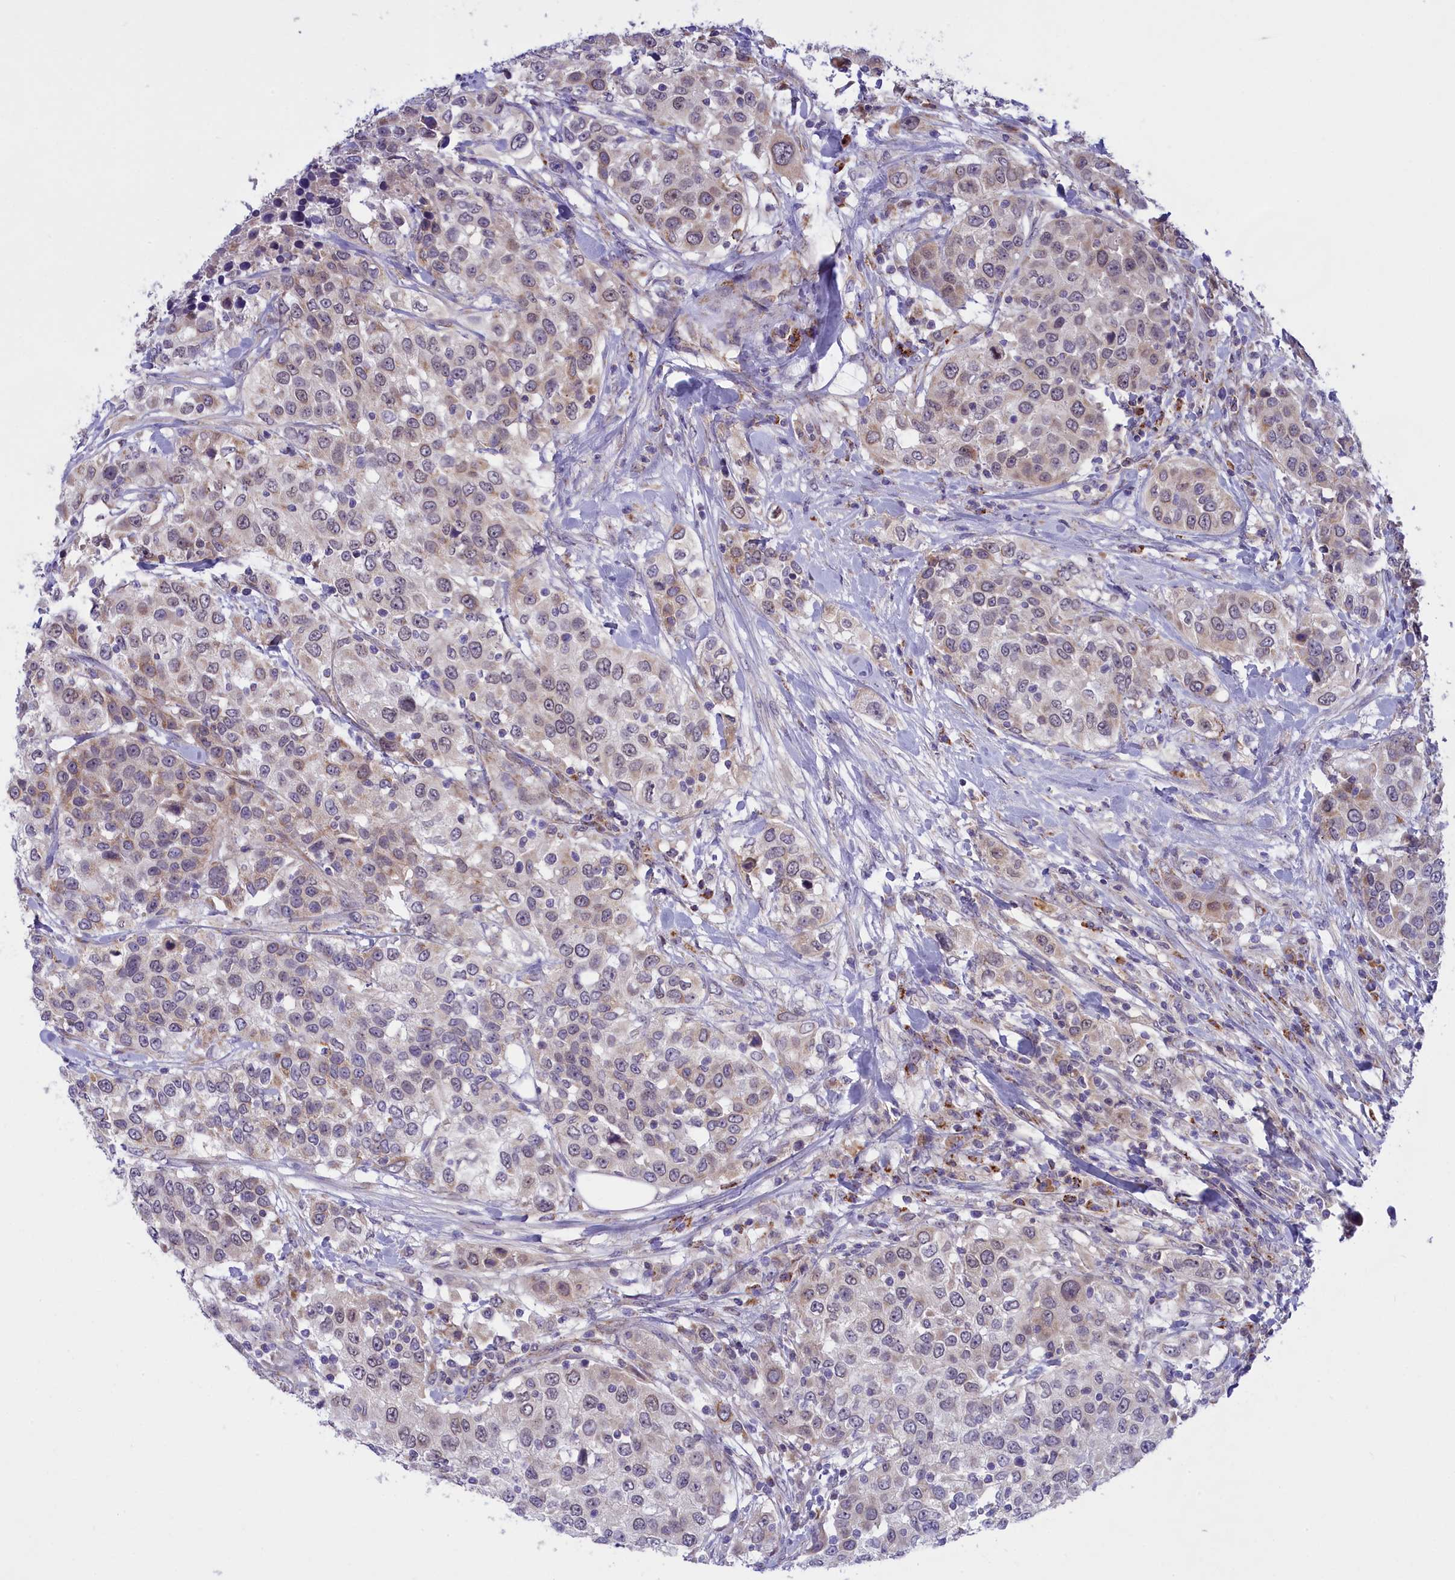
{"staining": {"intensity": "weak", "quantity": "25%-75%", "location": "nuclear"}, "tissue": "urothelial cancer", "cell_type": "Tumor cells", "image_type": "cancer", "snomed": [{"axis": "morphology", "description": "Urothelial carcinoma, High grade"}, {"axis": "topography", "description": "Urinary bladder"}], "caption": "IHC of high-grade urothelial carcinoma displays low levels of weak nuclear positivity in about 25%-75% of tumor cells. (Brightfield microscopy of DAB IHC at high magnification).", "gene": "FAM149B1", "patient": {"sex": "female", "age": 80}}